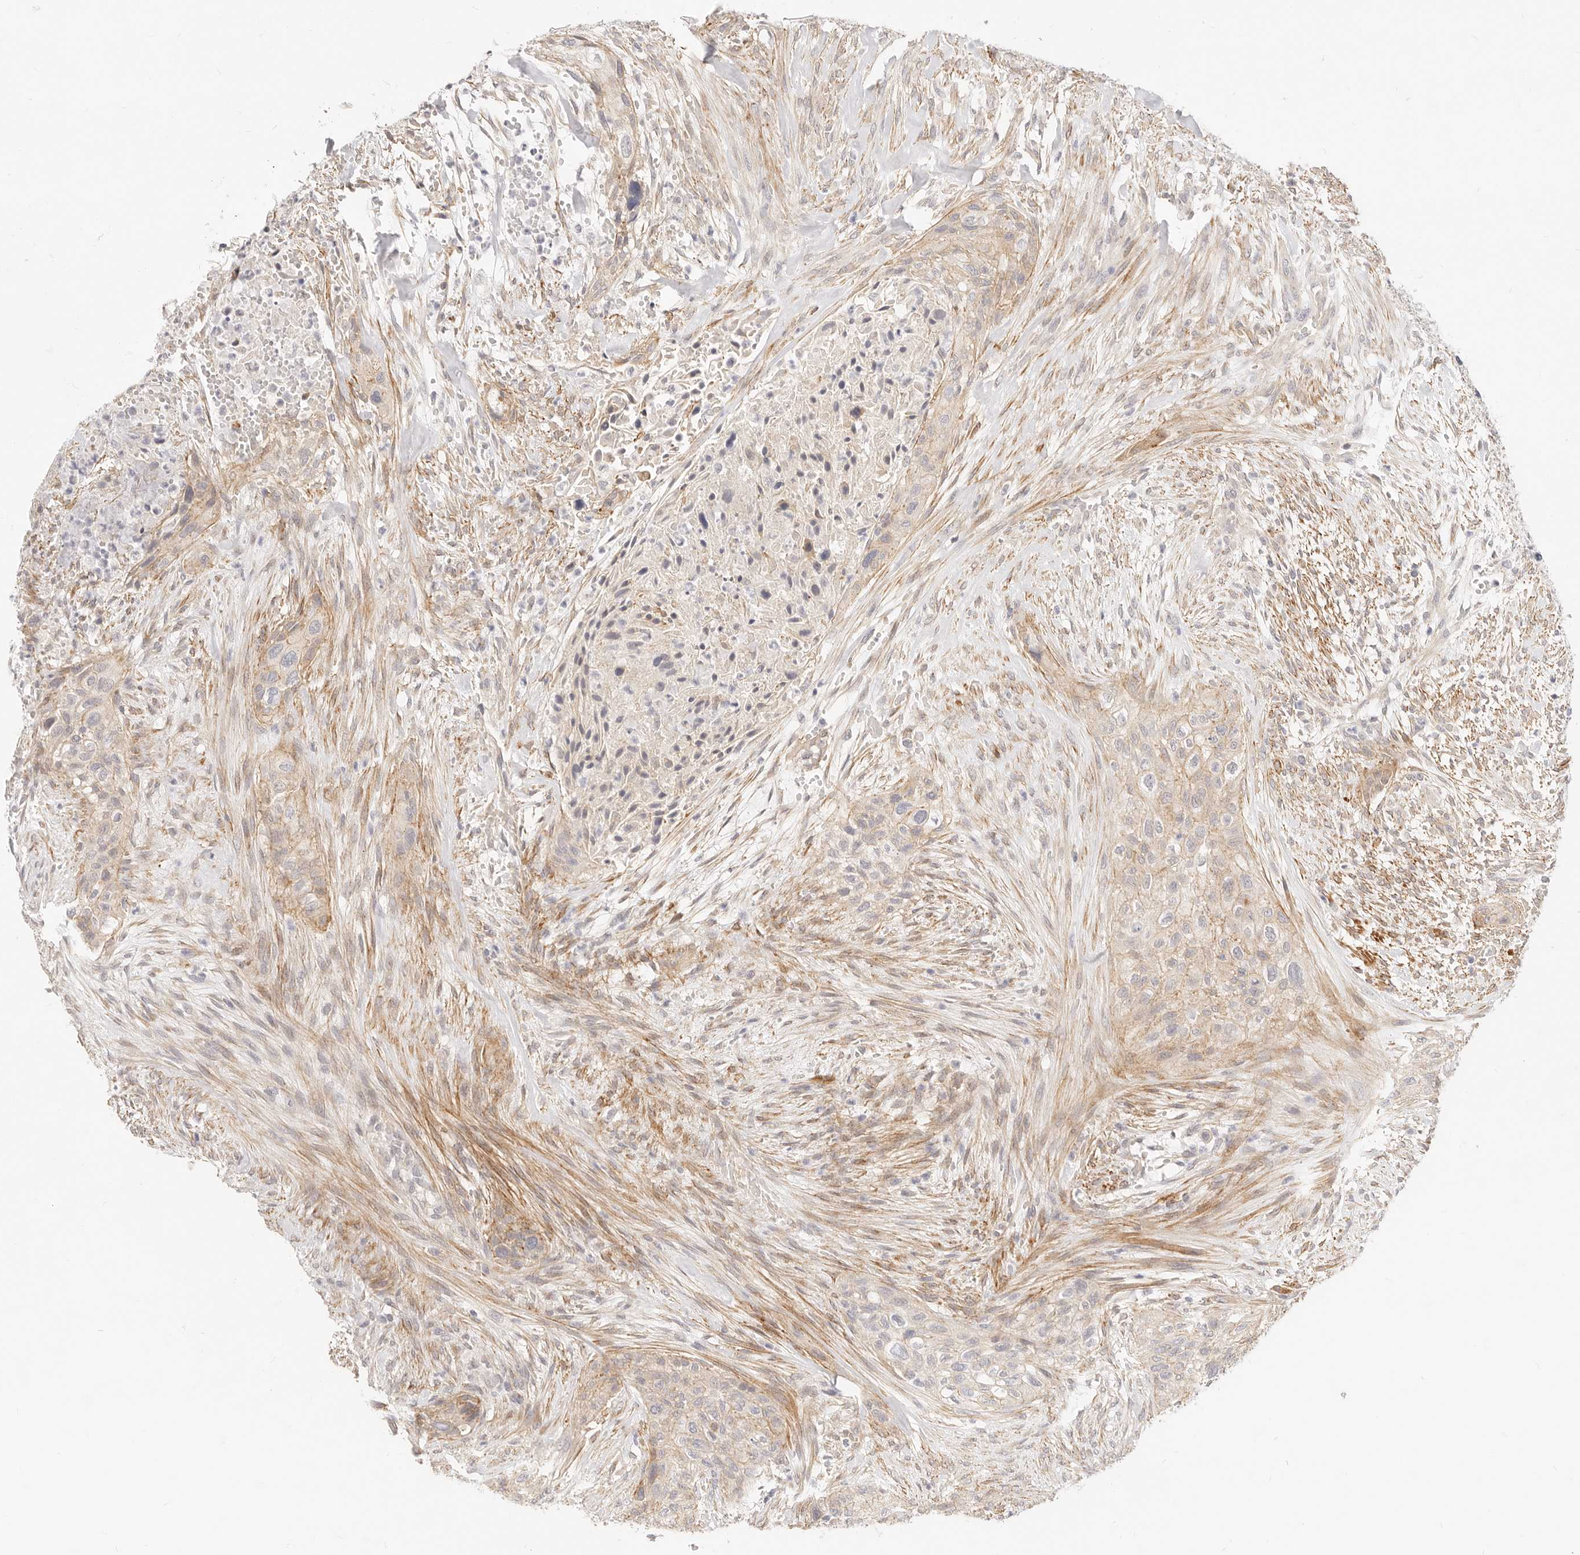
{"staining": {"intensity": "weak", "quantity": "25%-75%", "location": "cytoplasmic/membranous"}, "tissue": "urothelial cancer", "cell_type": "Tumor cells", "image_type": "cancer", "snomed": [{"axis": "morphology", "description": "Urothelial carcinoma, High grade"}, {"axis": "topography", "description": "Urinary bladder"}], "caption": "This histopathology image demonstrates urothelial carcinoma (high-grade) stained with IHC to label a protein in brown. The cytoplasmic/membranous of tumor cells show weak positivity for the protein. Nuclei are counter-stained blue.", "gene": "UBXN10", "patient": {"sex": "male", "age": 35}}